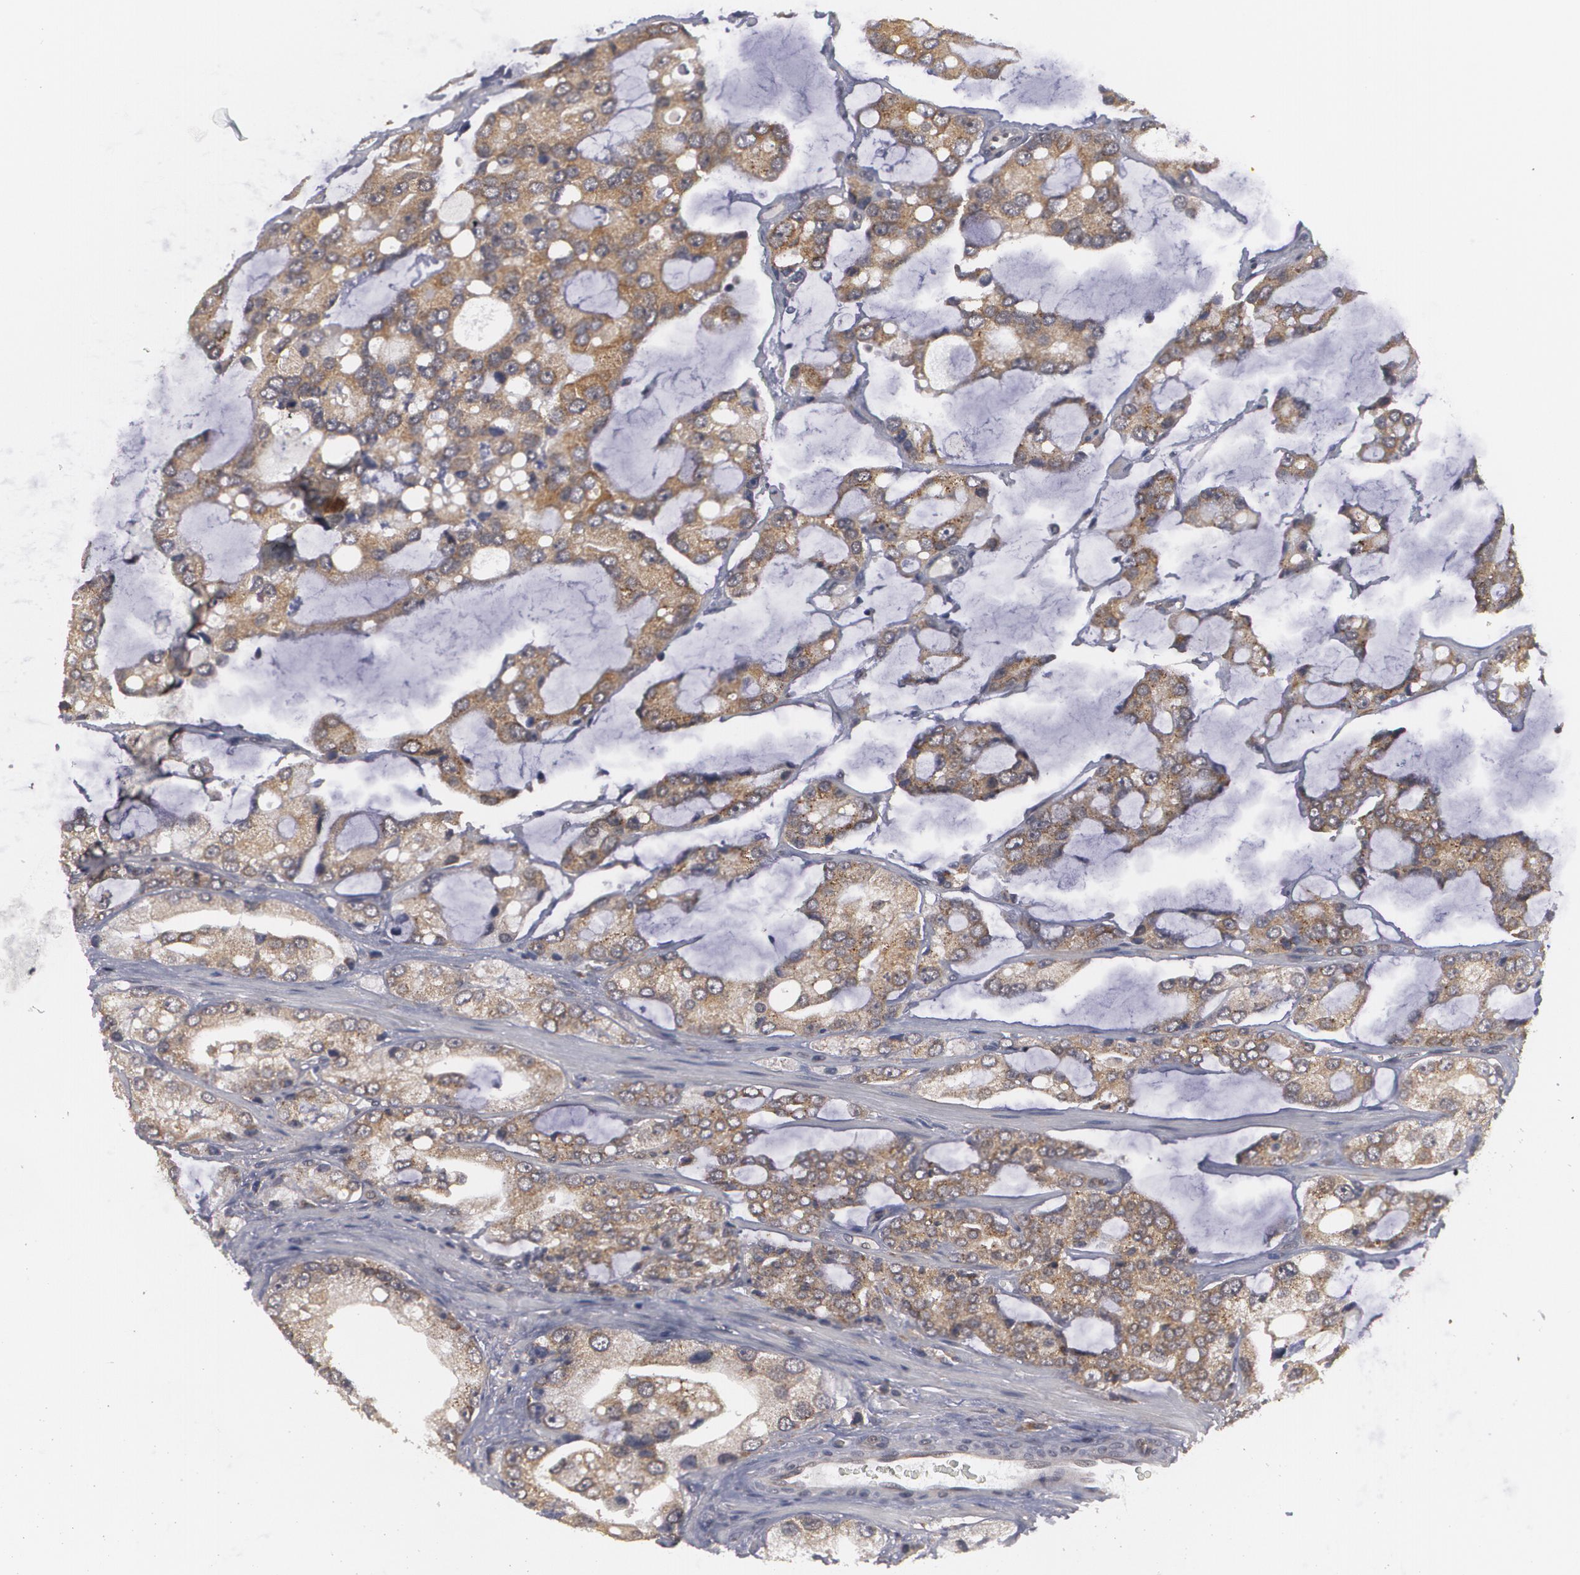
{"staining": {"intensity": "moderate", "quantity": ">75%", "location": "cytoplasmic/membranous"}, "tissue": "prostate cancer", "cell_type": "Tumor cells", "image_type": "cancer", "snomed": [{"axis": "morphology", "description": "Adenocarcinoma, High grade"}, {"axis": "topography", "description": "Prostate"}], "caption": "Protein analysis of prostate cancer (adenocarcinoma (high-grade)) tissue reveals moderate cytoplasmic/membranous expression in approximately >75% of tumor cells.", "gene": "BMP6", "patient": {"sex": "male", "age": 67}}